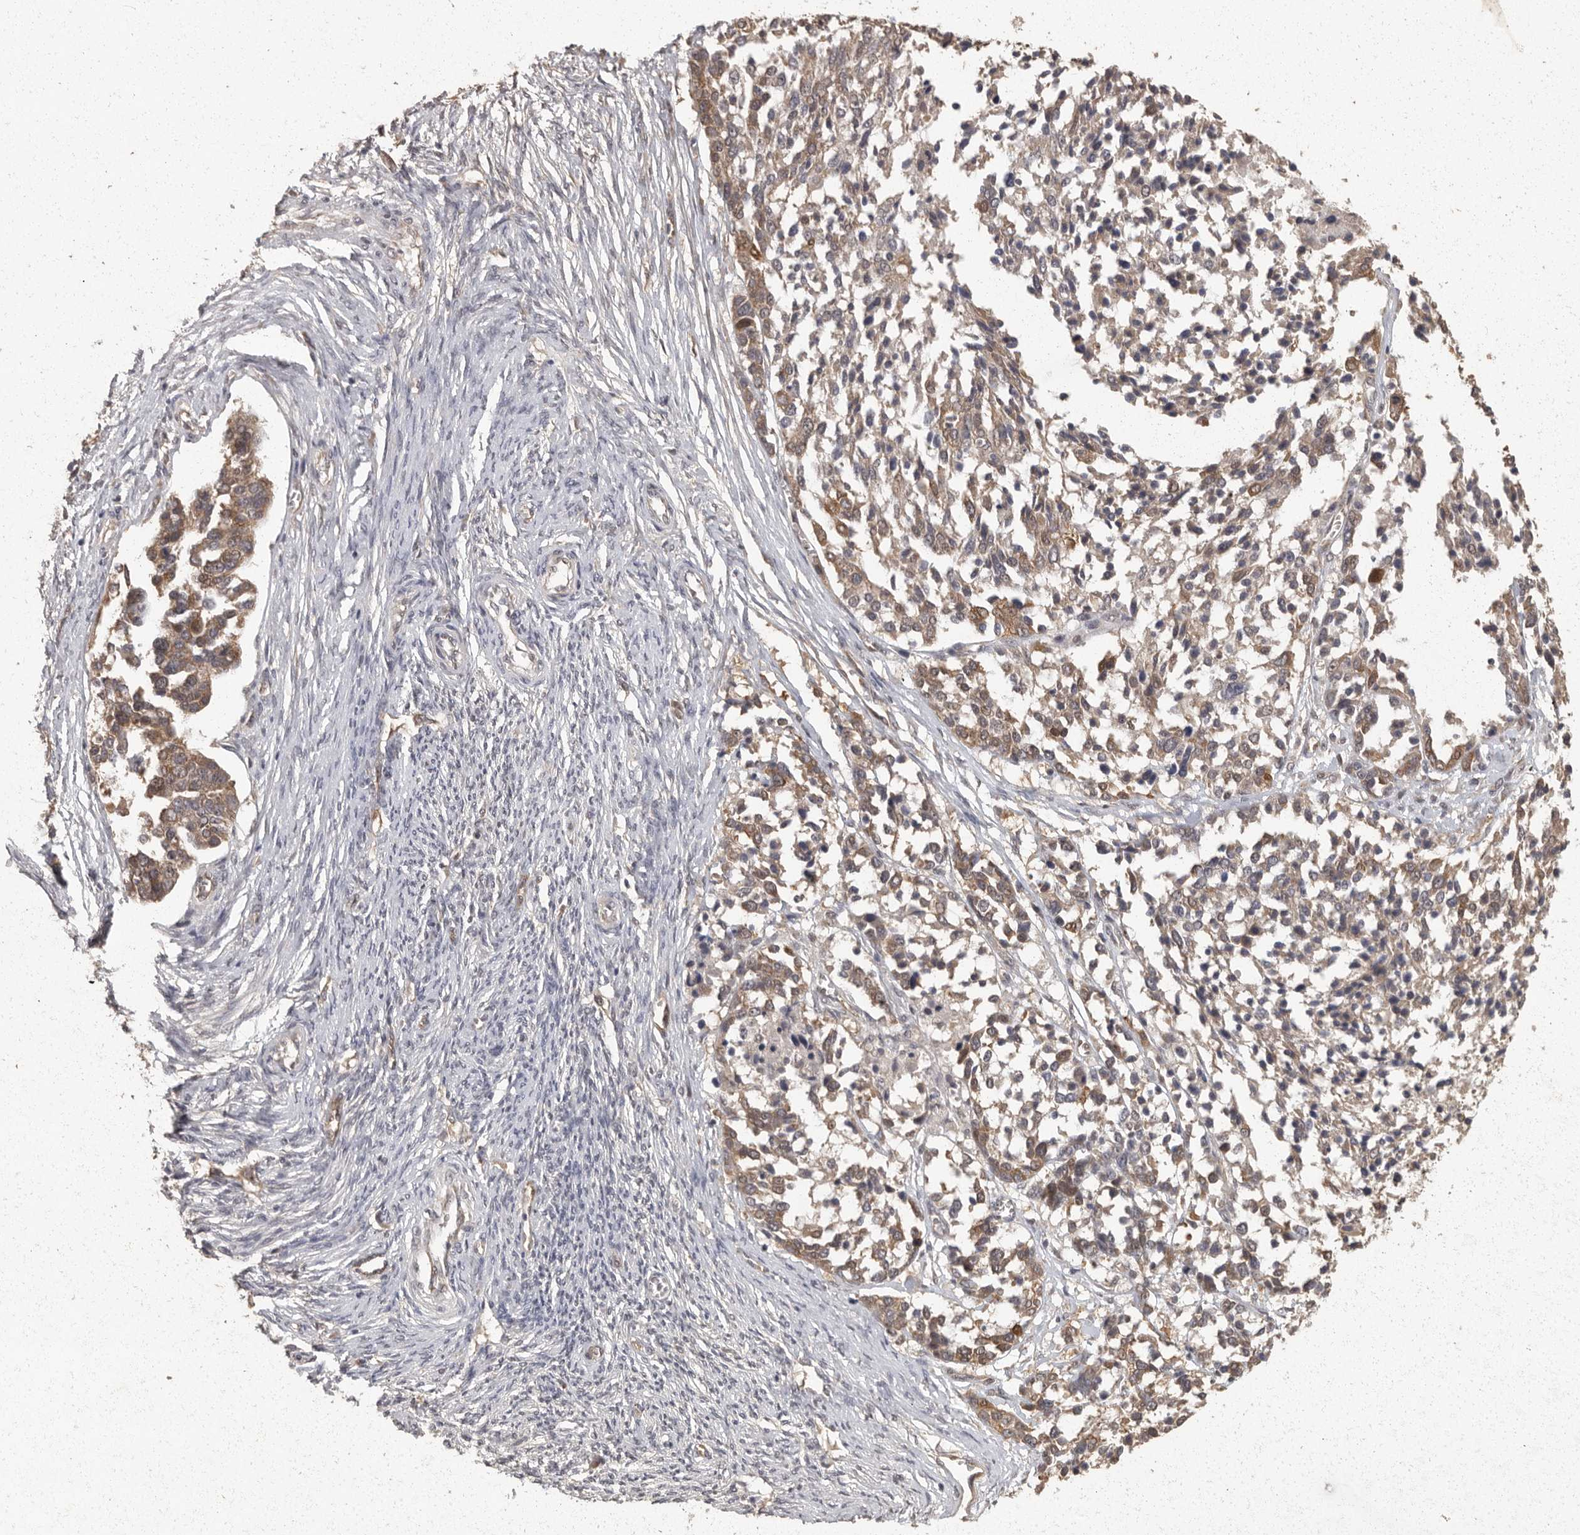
{"staining": {"intensity": "moderate", "quantity": ">75%", "location": "cytoplasmic/membranous"}, "tissue": "ovarian cancer", "cell_type": "Tumor cells", "image_type": "cancer", "snomed": [{"axis": "morphology", "description": "Cystadenocarcinoma, serous, NOS"}, {"axis": "topography", "description": "Ovary"}], "caption": "Protein expression analysis of serous cystadenocarcinoma (ovarian) demonstrates moderate cytoplasmic/membranous expression in about >75% of tumor cells.", "gene": "BAIAP2", "patient": {"sex": "female", "age": 44}}